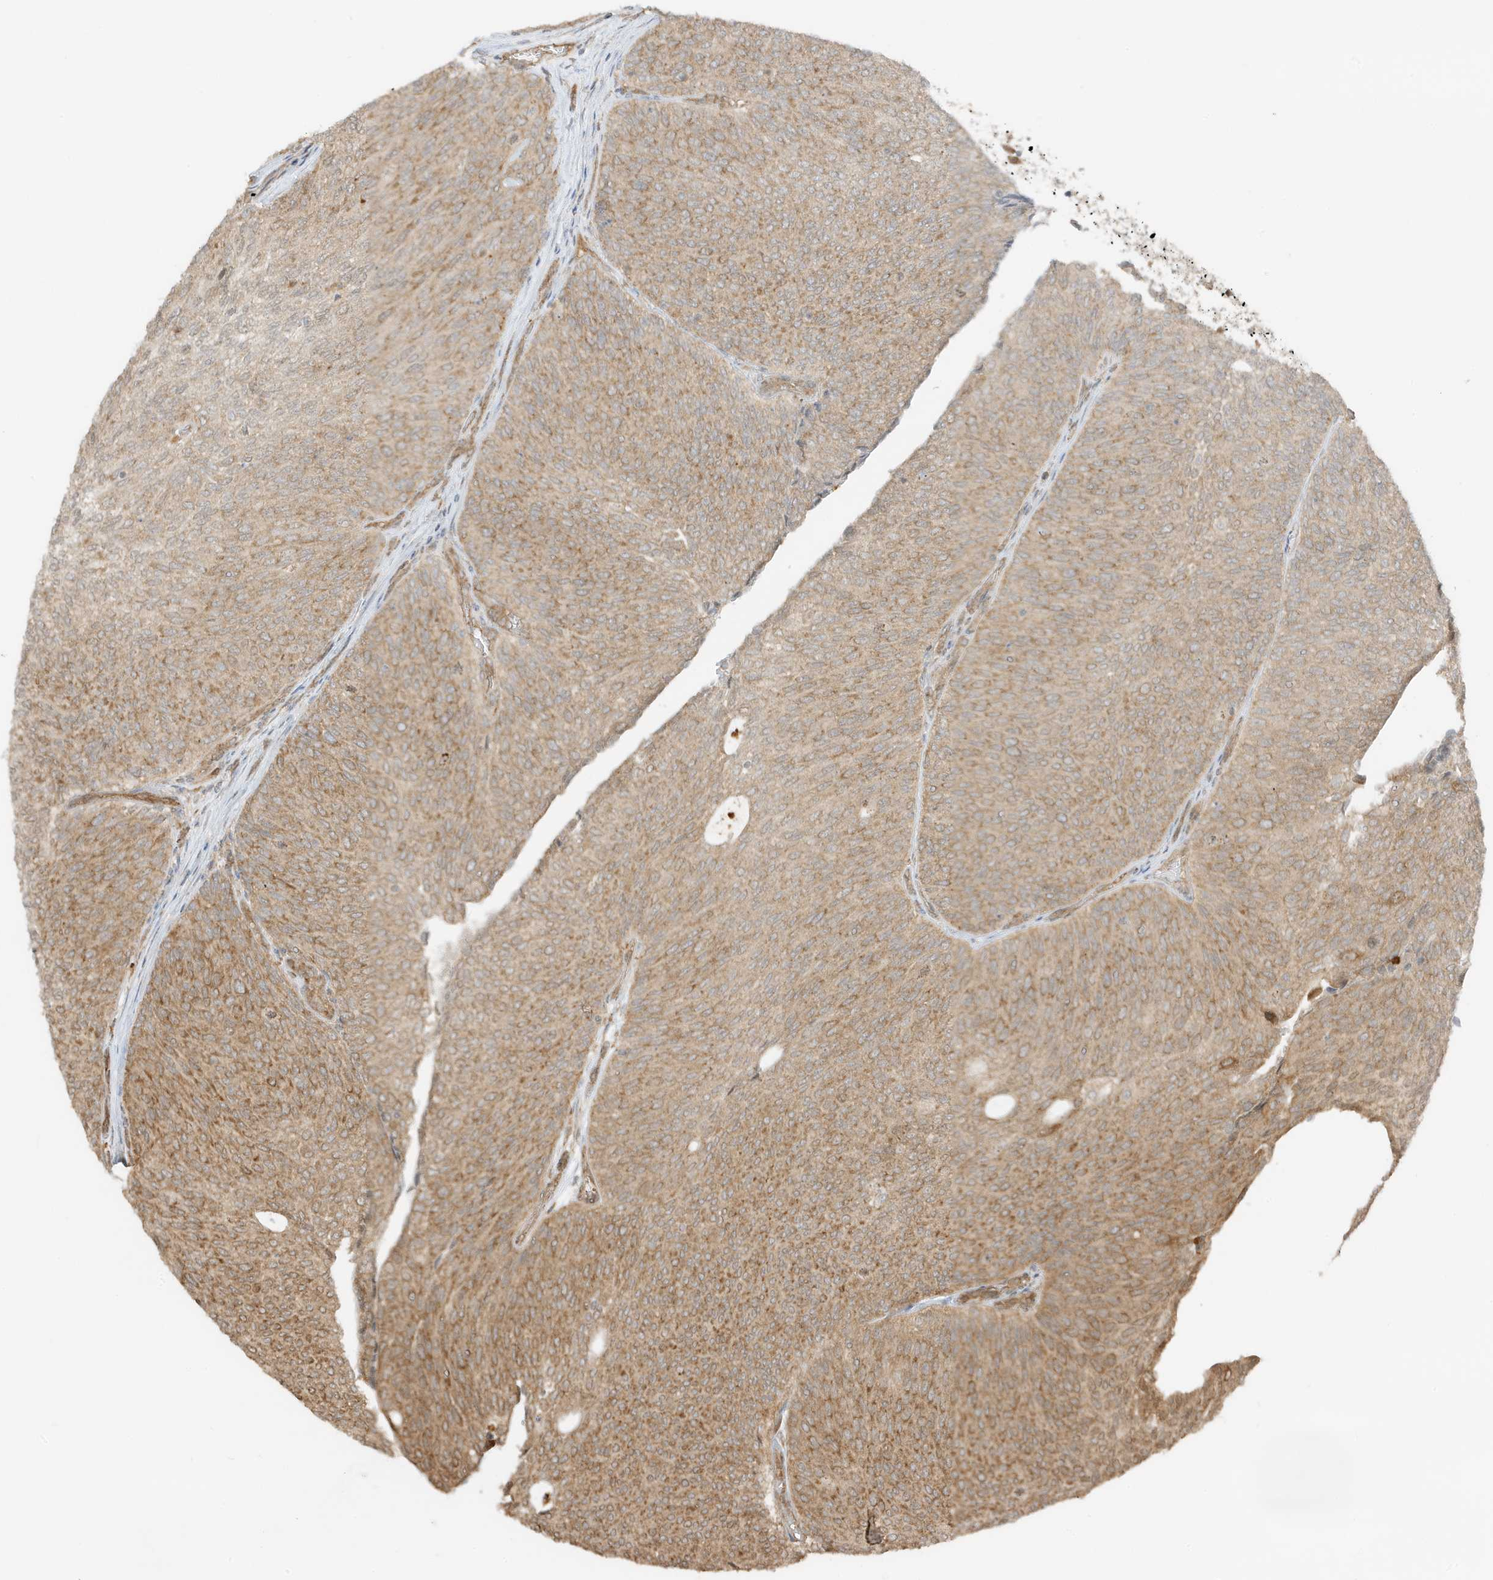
{"staining": {"intensity": "moderate", "quantity": ">75%", "location": "cytoplasmic/membranous"}, "tissue": "urothelial cancer", "cell_type": "Tumor cells", "image_type": "cancer", "snomed": [{"axis": "morphology", "description": "Urothelial carcinoma, Low grade"}, {"axis": "topography", "description": "Urinary bladder"}], "caption": "Immunohistochemistry (IHC) histopathology image of neoplastic tissue: urothelial carcinoma (low-grade) stained using IHC shows medium levels of moderate protein expression localized specifically in the cytoplasmic/membranous of tumor cells, appearing as a cytoplasmic/membranous brown color.", "gene": "UBAP2L", "patient": {"sex": "female", "age": 79}}